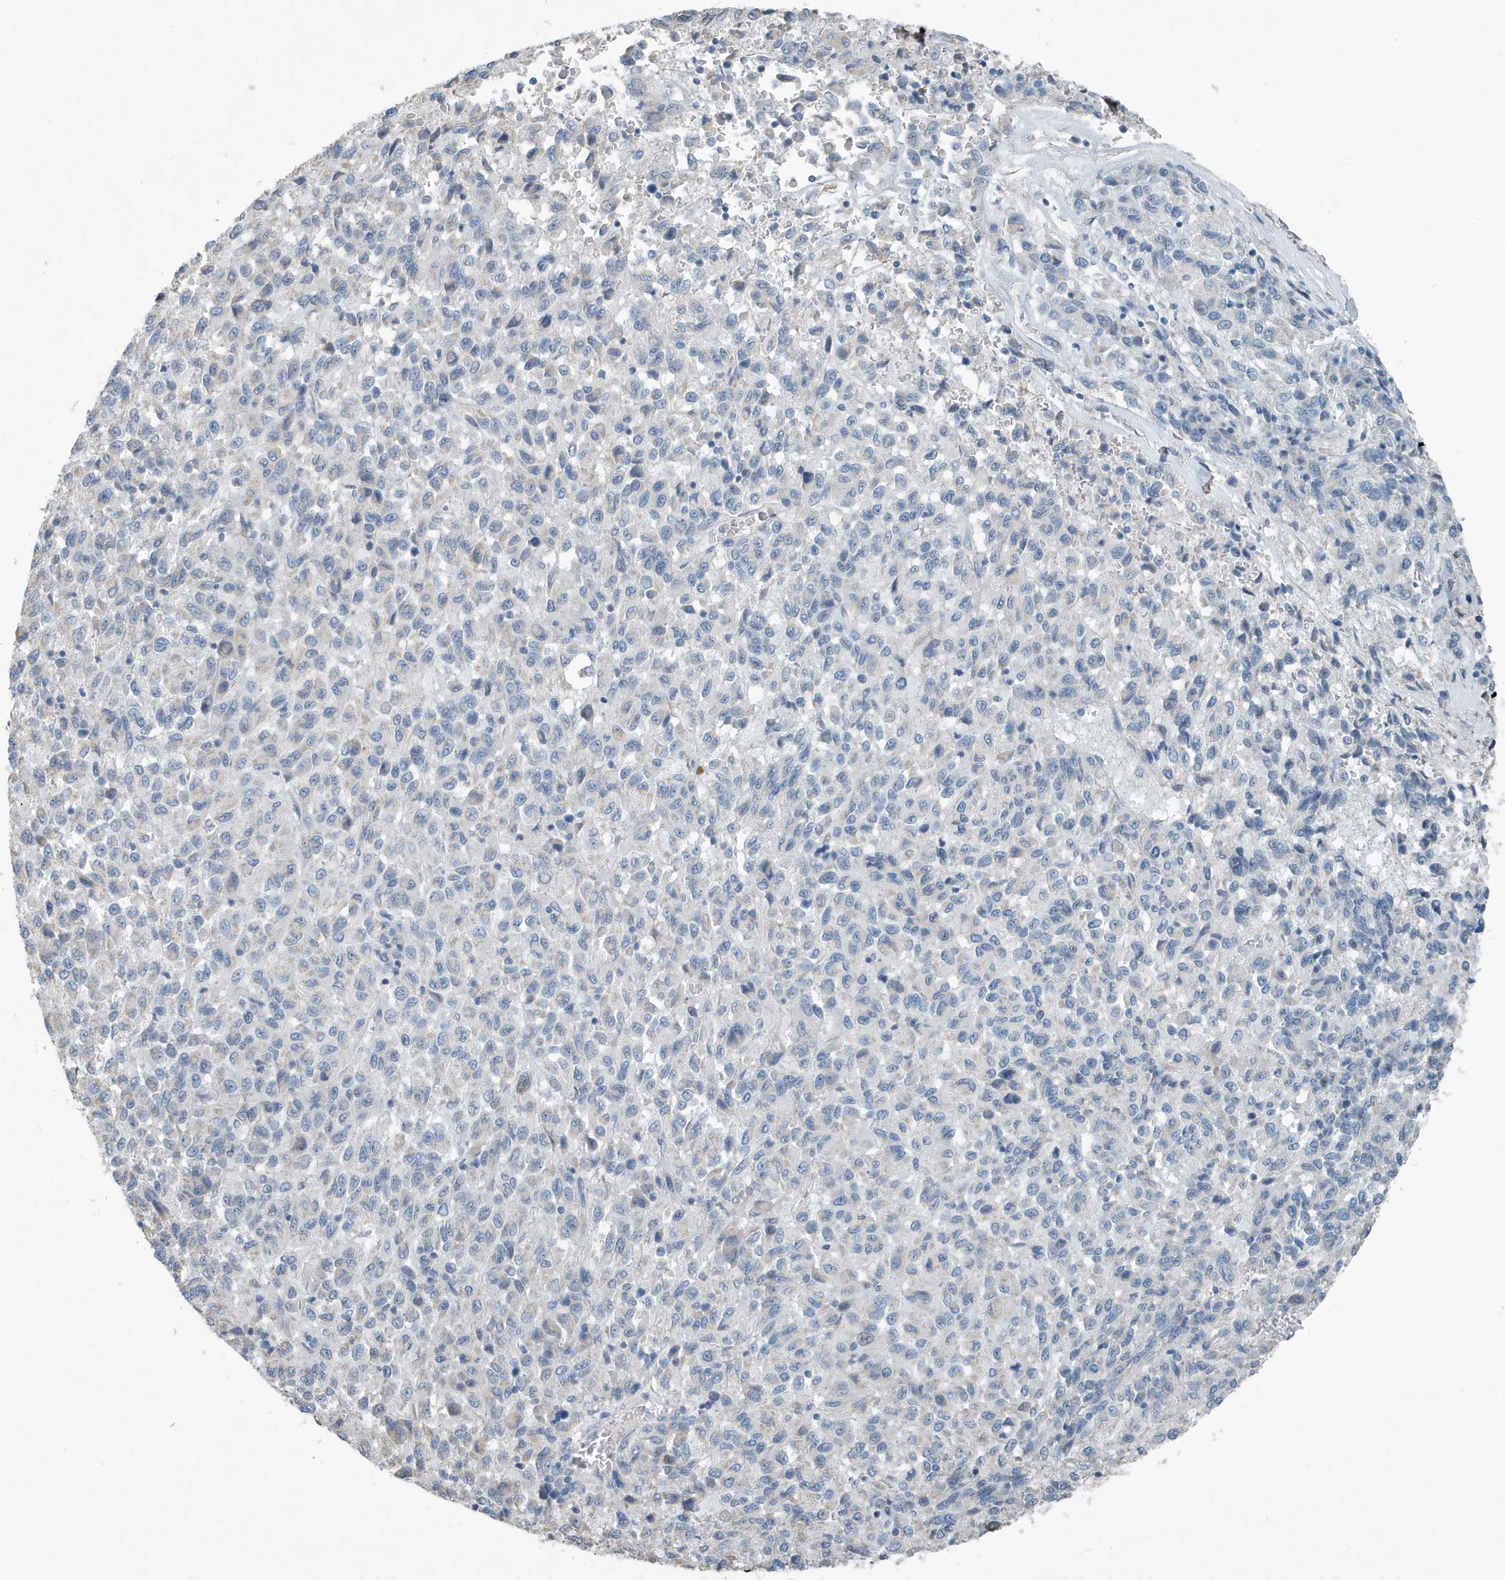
{"staining": {"intensity": "negative", "quantity": "none", "location": "none"}, "tissue": "melanoma", "cell_type": "Tumor cells", "image_type": "cancer", "snomed": [{"axis": "morphology", "description": "Malignant melanoma, Metastatic site"}, {"axis": "topography", "description": "Lung"}], "caption": "This is an immunohistochemistry (IHC) photomicrograph of human malignant melanoma (metastatic site). There is no expression in tumor cells.", "gene": "UGT2B4", "patient": {"sex": "male", "age": 64}}